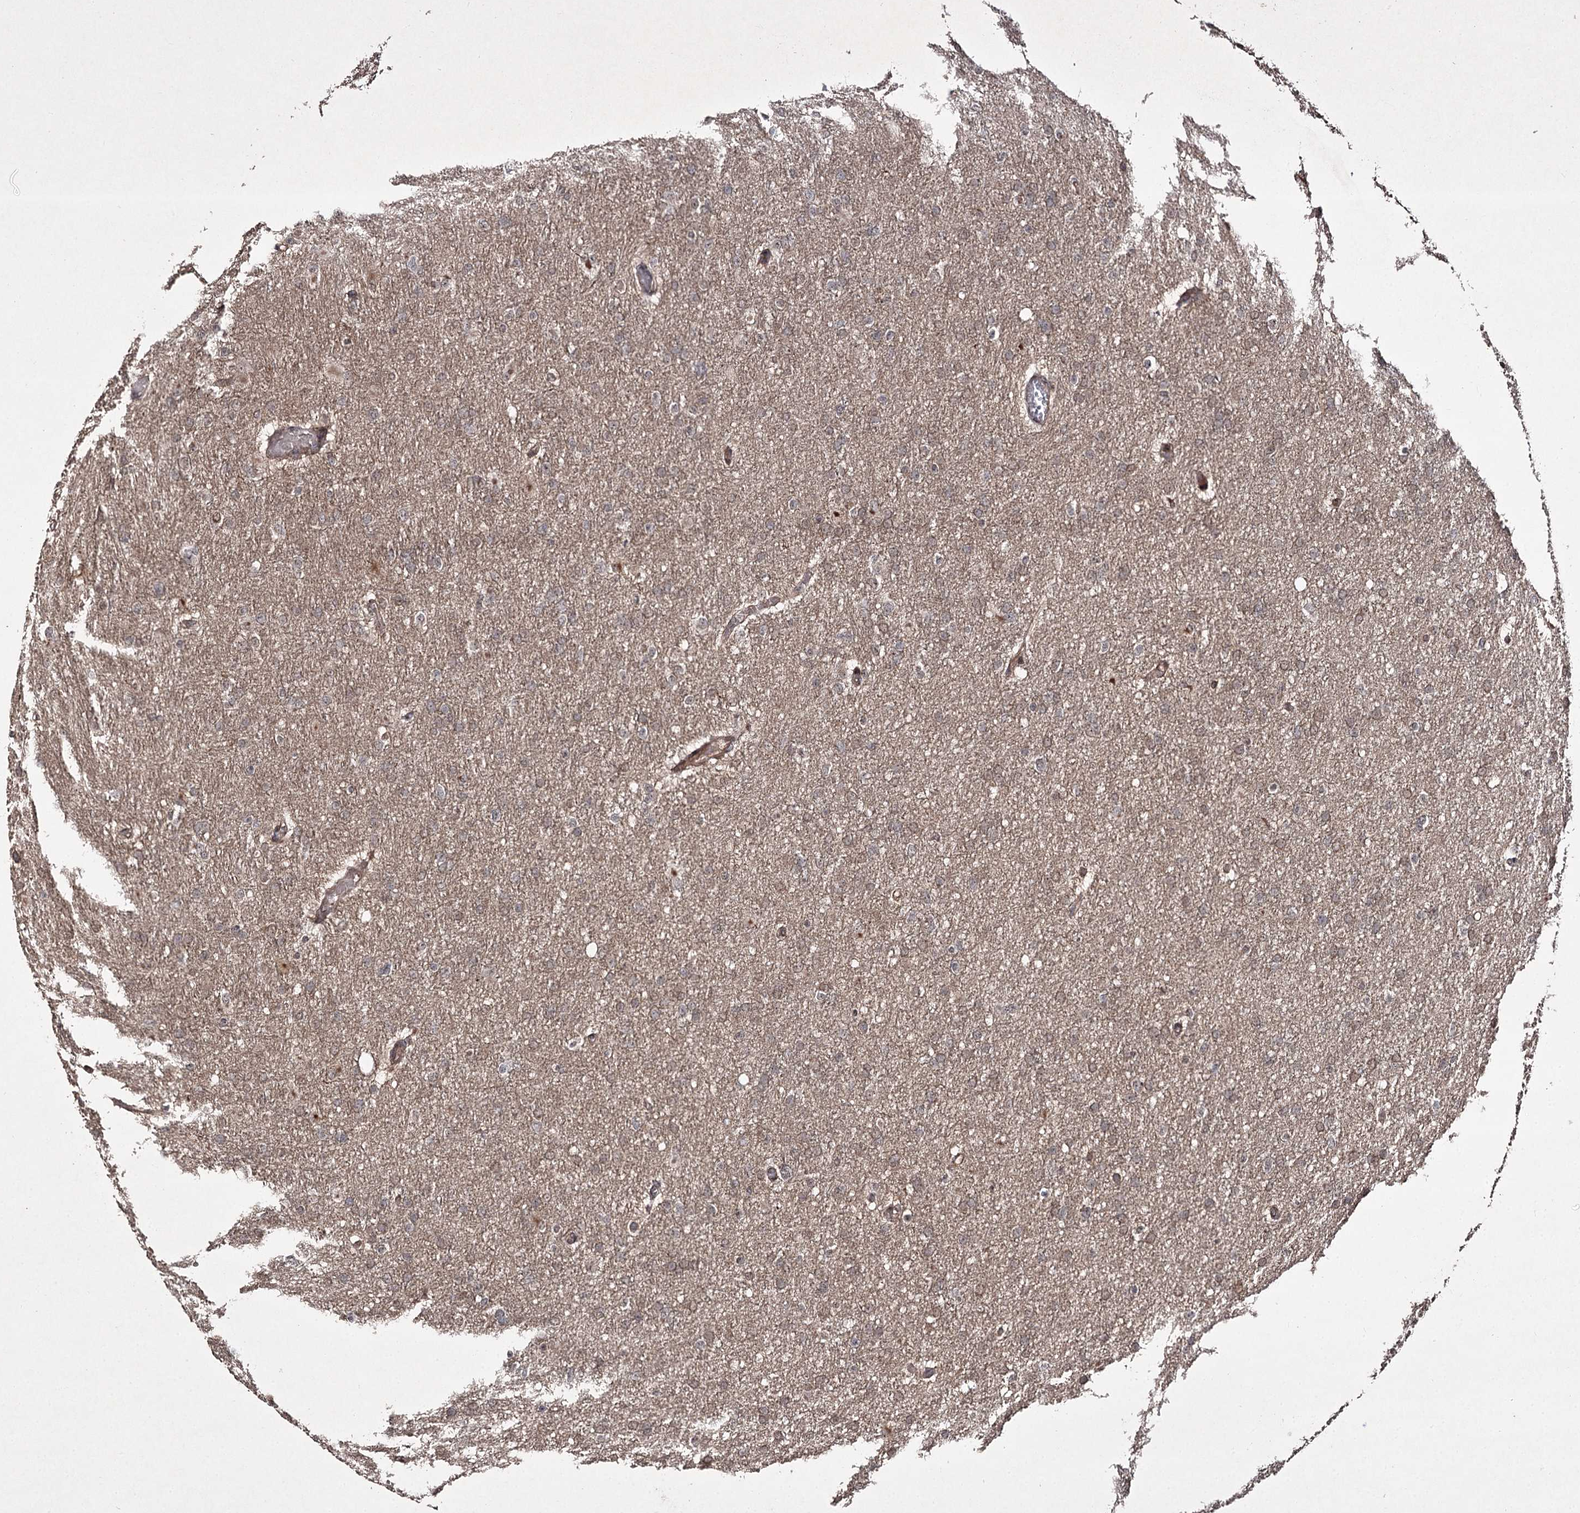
{"staining": {"intensity": "negative", "quantity": "none", "location": "none"}, "tissue": "glioma", "cell_type": "Tumor cells", "image_type": "cancer", "snomed": [{"axis": "morphology", "description": "Glioma, malignant, High grade"}, {"axis": "topography", "description": "Cerebral cortex"}], "caption": "A high-resolution image shows immunohistochemistry staining of malignant glioma (high-grade), which displays no significant expression in tumor cells.", "gene": "CCDC59", "patient": {"sex": "female", "age": 36}}